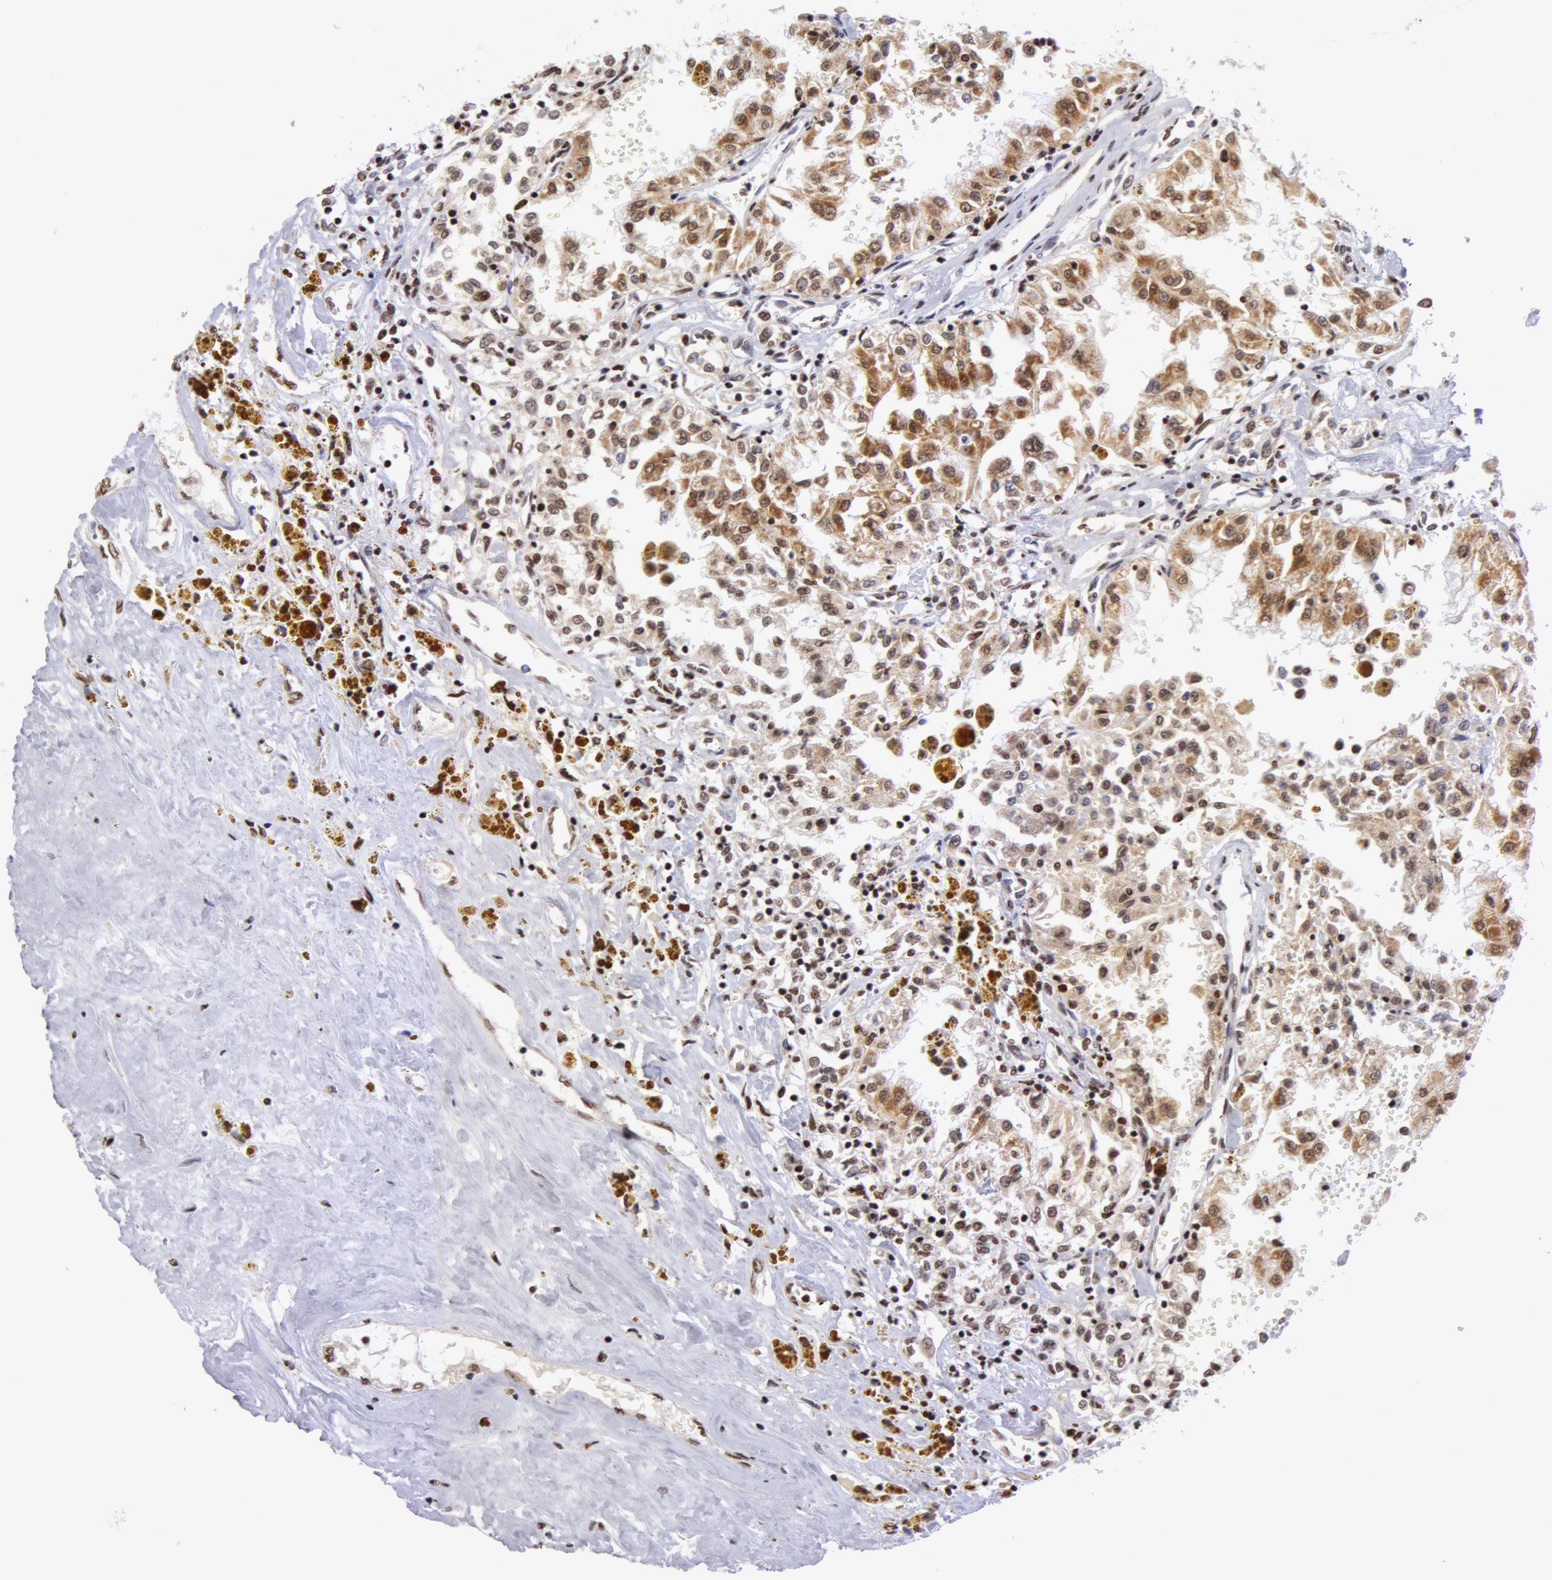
{"staining": {"intensity": "moderate", "quantity": "25%-75%", "location": "nuclear"}, "tissue": "renal cancer", "cell_type": "Tumor cells", "image_type": "cancer", "snomed": [{"axis": "morphology", "description": "Adenocarcinoma, NOS"}, {"axis": "topography", "description": "Kidney"}], "caption": "Adenocarcinoma (renal) tissue exhibits moderate nuclear staining in about 25%-75% of tumor cells, visualized by immunohistochemistry.", "gene": "VRTN", "patient": {"sex": "male", "age": 78}}